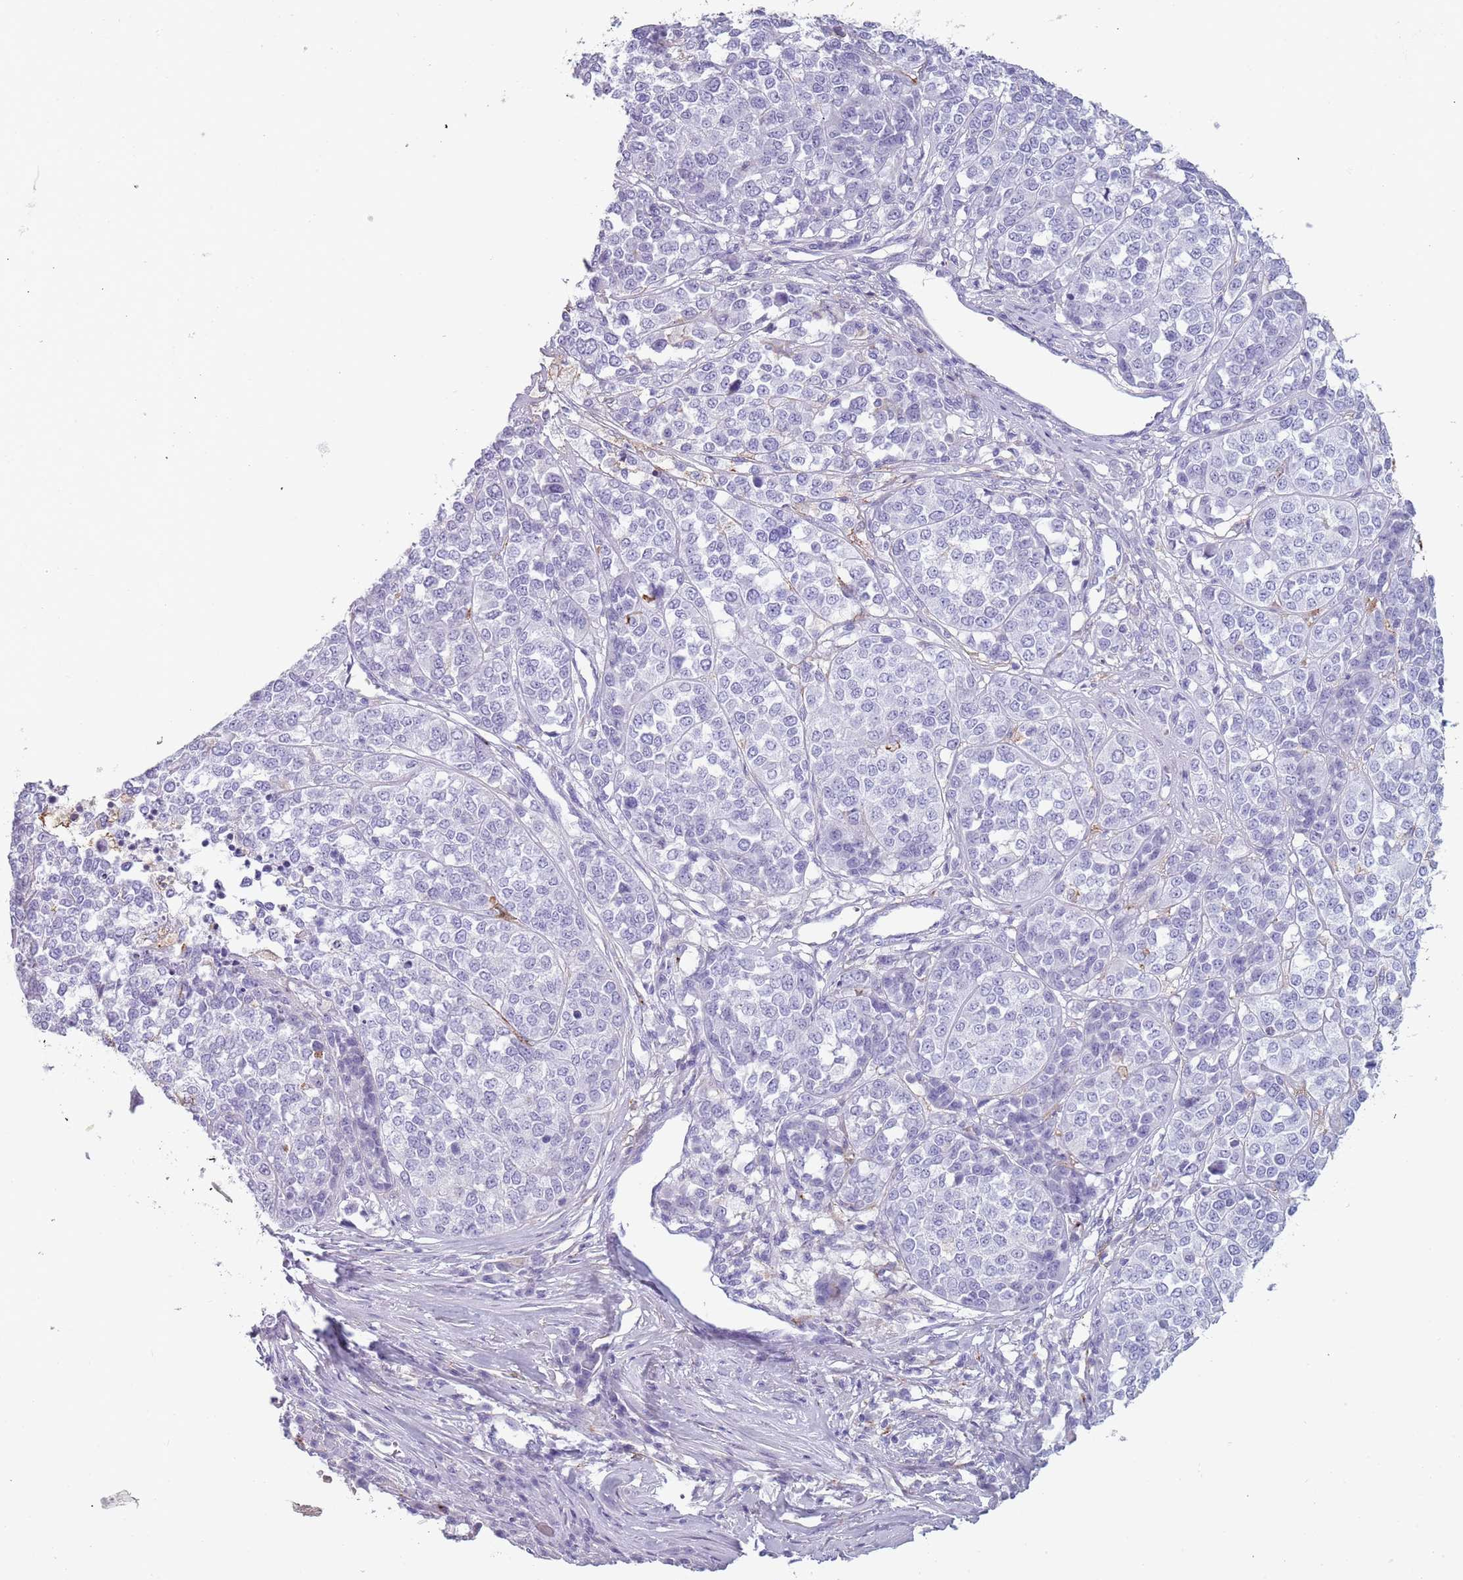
{"staining": {"intensity": "negative", "quantity": "none", "location": "none"}, "tissue": "melanoma", "cell_type": "Tumor cells", "image_type": "cancer", "snomed": [{"axis": "morphology", "description": "Malignant melanoma, Metastatic site"}, {"axis": "topography", "description": "Lymph node"}], "caption": "DAB (3,3'-diaminobenzidine) immunohistochemical staining of human melanoma reveals no significant staining in tumor cells. Nuclei are stained in blue.", "gene": "COLEC12", "patient": {"sex": "male", "age": 44}}